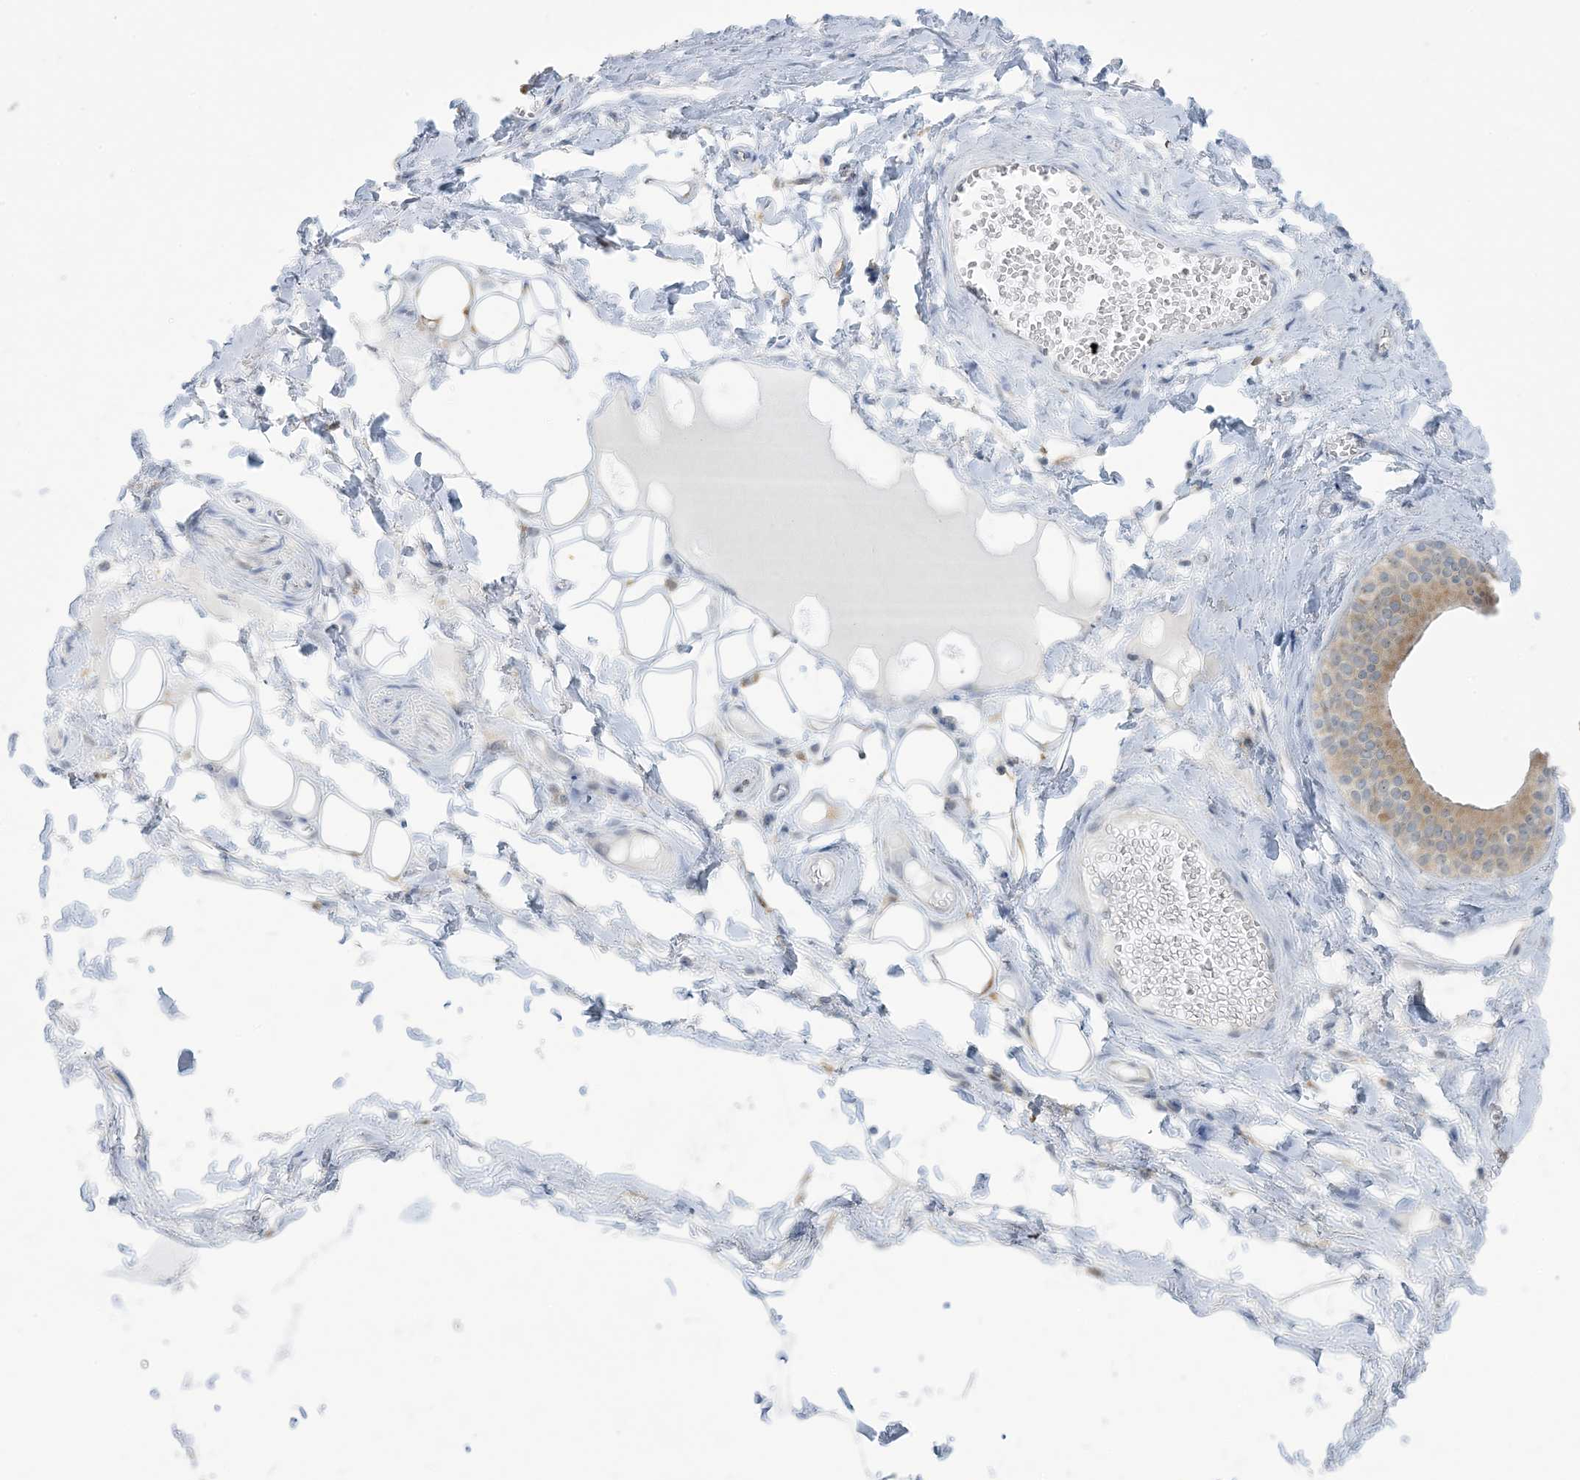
{"staining": {"intensity": "negative", "quantity": "none", "location": "none"}, "tissue": "adipose tissue", "cell_type": "Adipocytes", "image_type": "normal", "snomed": [{"axis": "morphology", "description": "Normal tissue, NOS"}, {"axis": "morphology", "description": "Inflammation, NOS"}, {"axis": "topography", "description": "Salivary gland"}, {"axis": "topography", "description": "Peripheral nerve tissue"}], "caption": "IHC image of normal adipose tissue: human adipose tissue stained with DAB displays no significant protein staining in adipocytes. Brightfield microscopy of immunohistochemistry stained with DAB (3,3'-diaminobenzidine) (brown) and hematoxylin (blue), captured at high magnification.", "gene": "MRPS18A", "patient": {"sex": "female", "age": 75}}